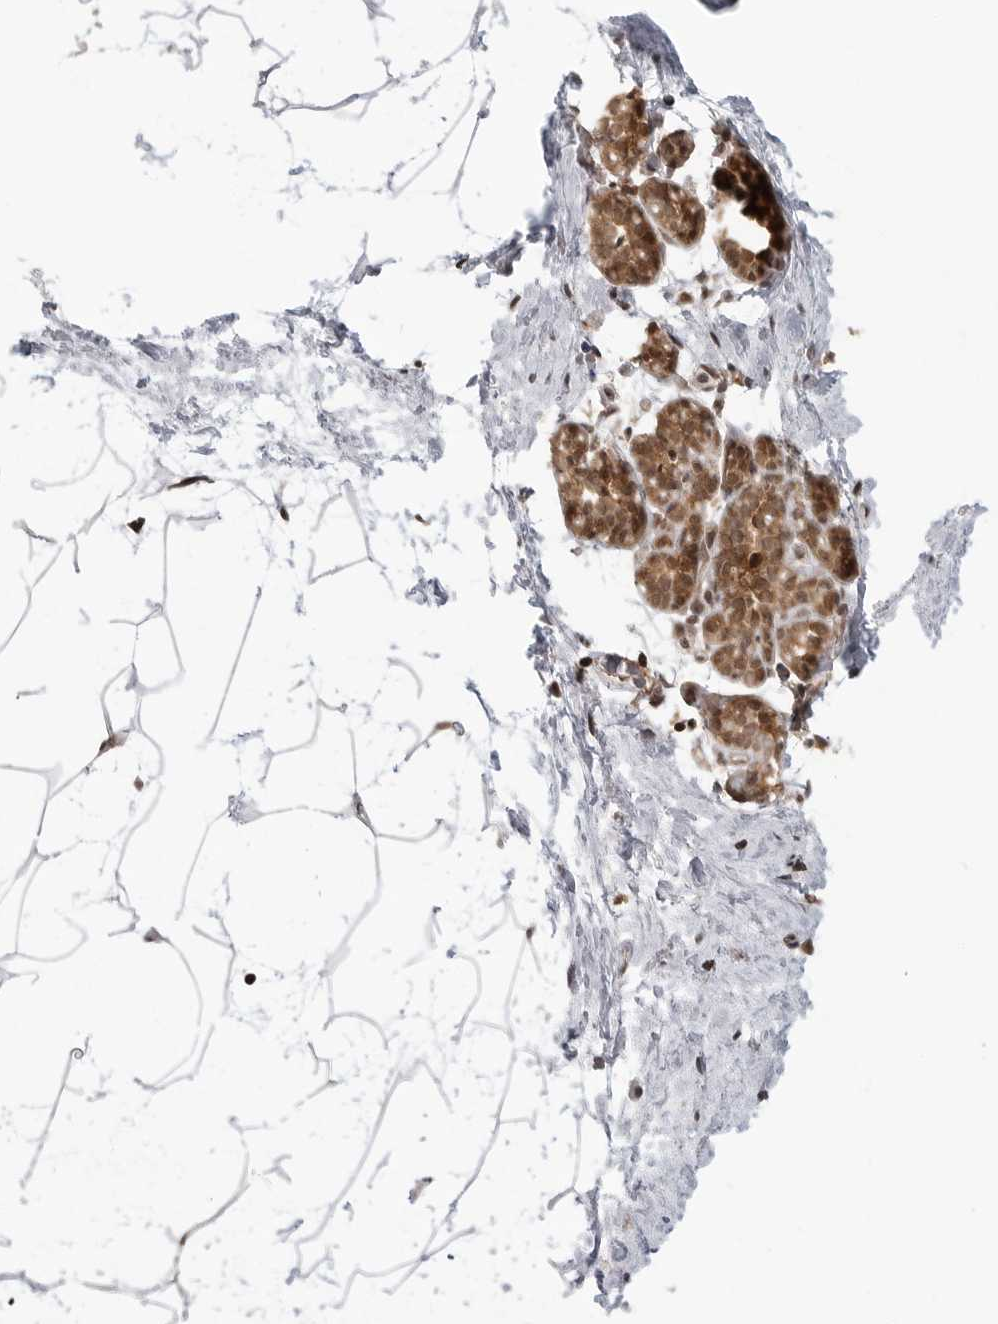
{"staining": {"intensity": "negative", "quantity": "none", "location": "none"}, "tissue": "breast", "cell_type": "Adipocytes", "image_type": "normal", "snomed": [{"axis": "morphology", "description": "Normal tissue, NOS"}, {"axis": "topography", "description": "Breast"}], "caption": "Breast was stained to show a protein in brown. There is no significant staining in adipocytes. (DAB (3,3'-diaminobenzidine) IHC visualized using brightfield microscopy, high magnification).", "gene": "SZRD1", "patient": {"sex": "female", "age": 62}}